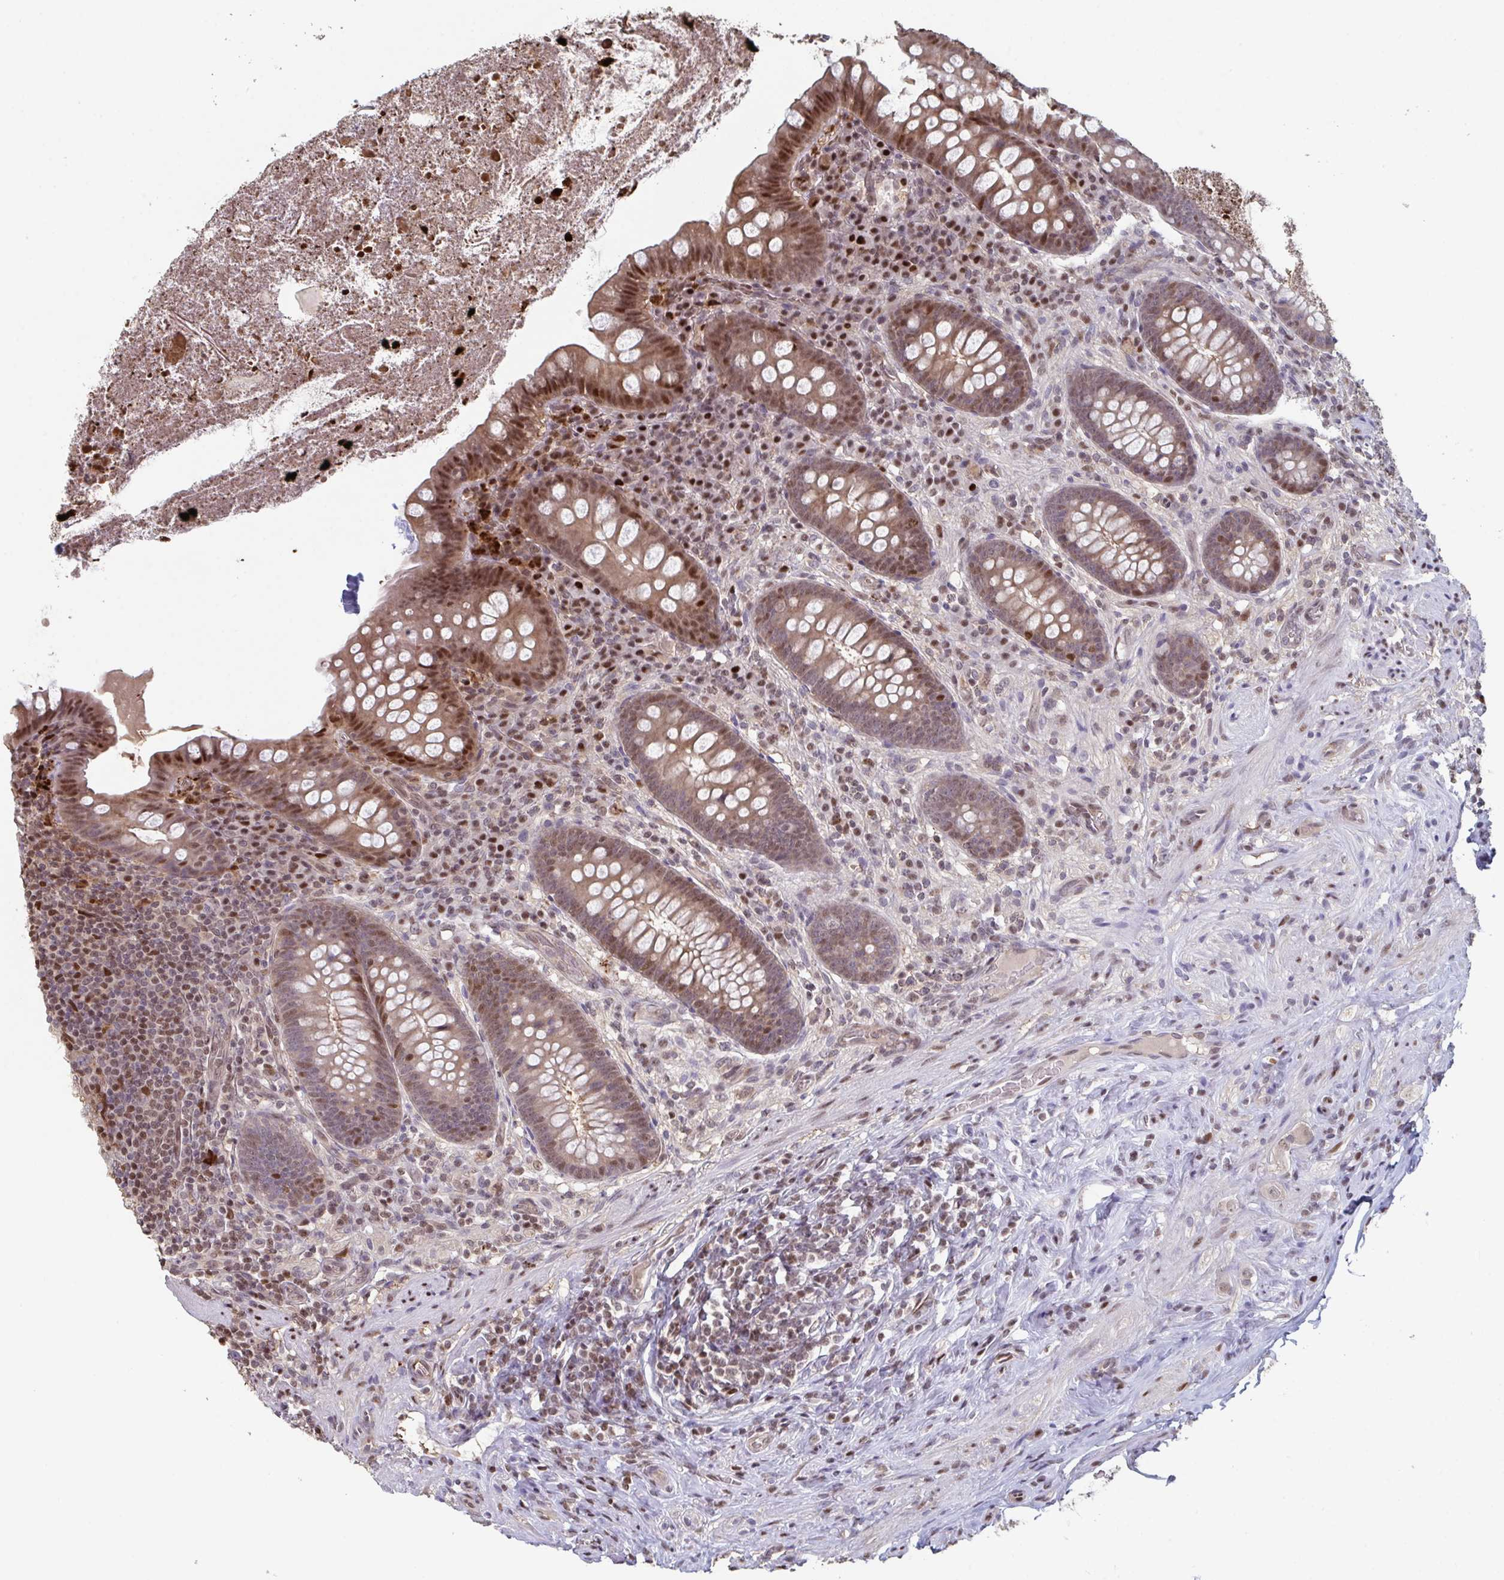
{"staining": {"intensity": "moderate", "quantity": ">75%", "location": "cytoplasmic/membranous,nuclear"}, "tissue": "appendix", "cell_type": "Glandular cells", "image_type": "normal", "snomed": [{"axis": "morphology", "description": "Normal tissue, NOS"}, {"axis": "topography", "description": "Appendix"}], "caption": "Appendix stained with DAB (3,3'-diaminobenzidine) IHC reveals medium levels of moderate cytoplasmic/membranous,nuclear expression in approximately >75% of glandular cells.", "gene": "ACD", "patient": {"sex": "male", "age": 71}}